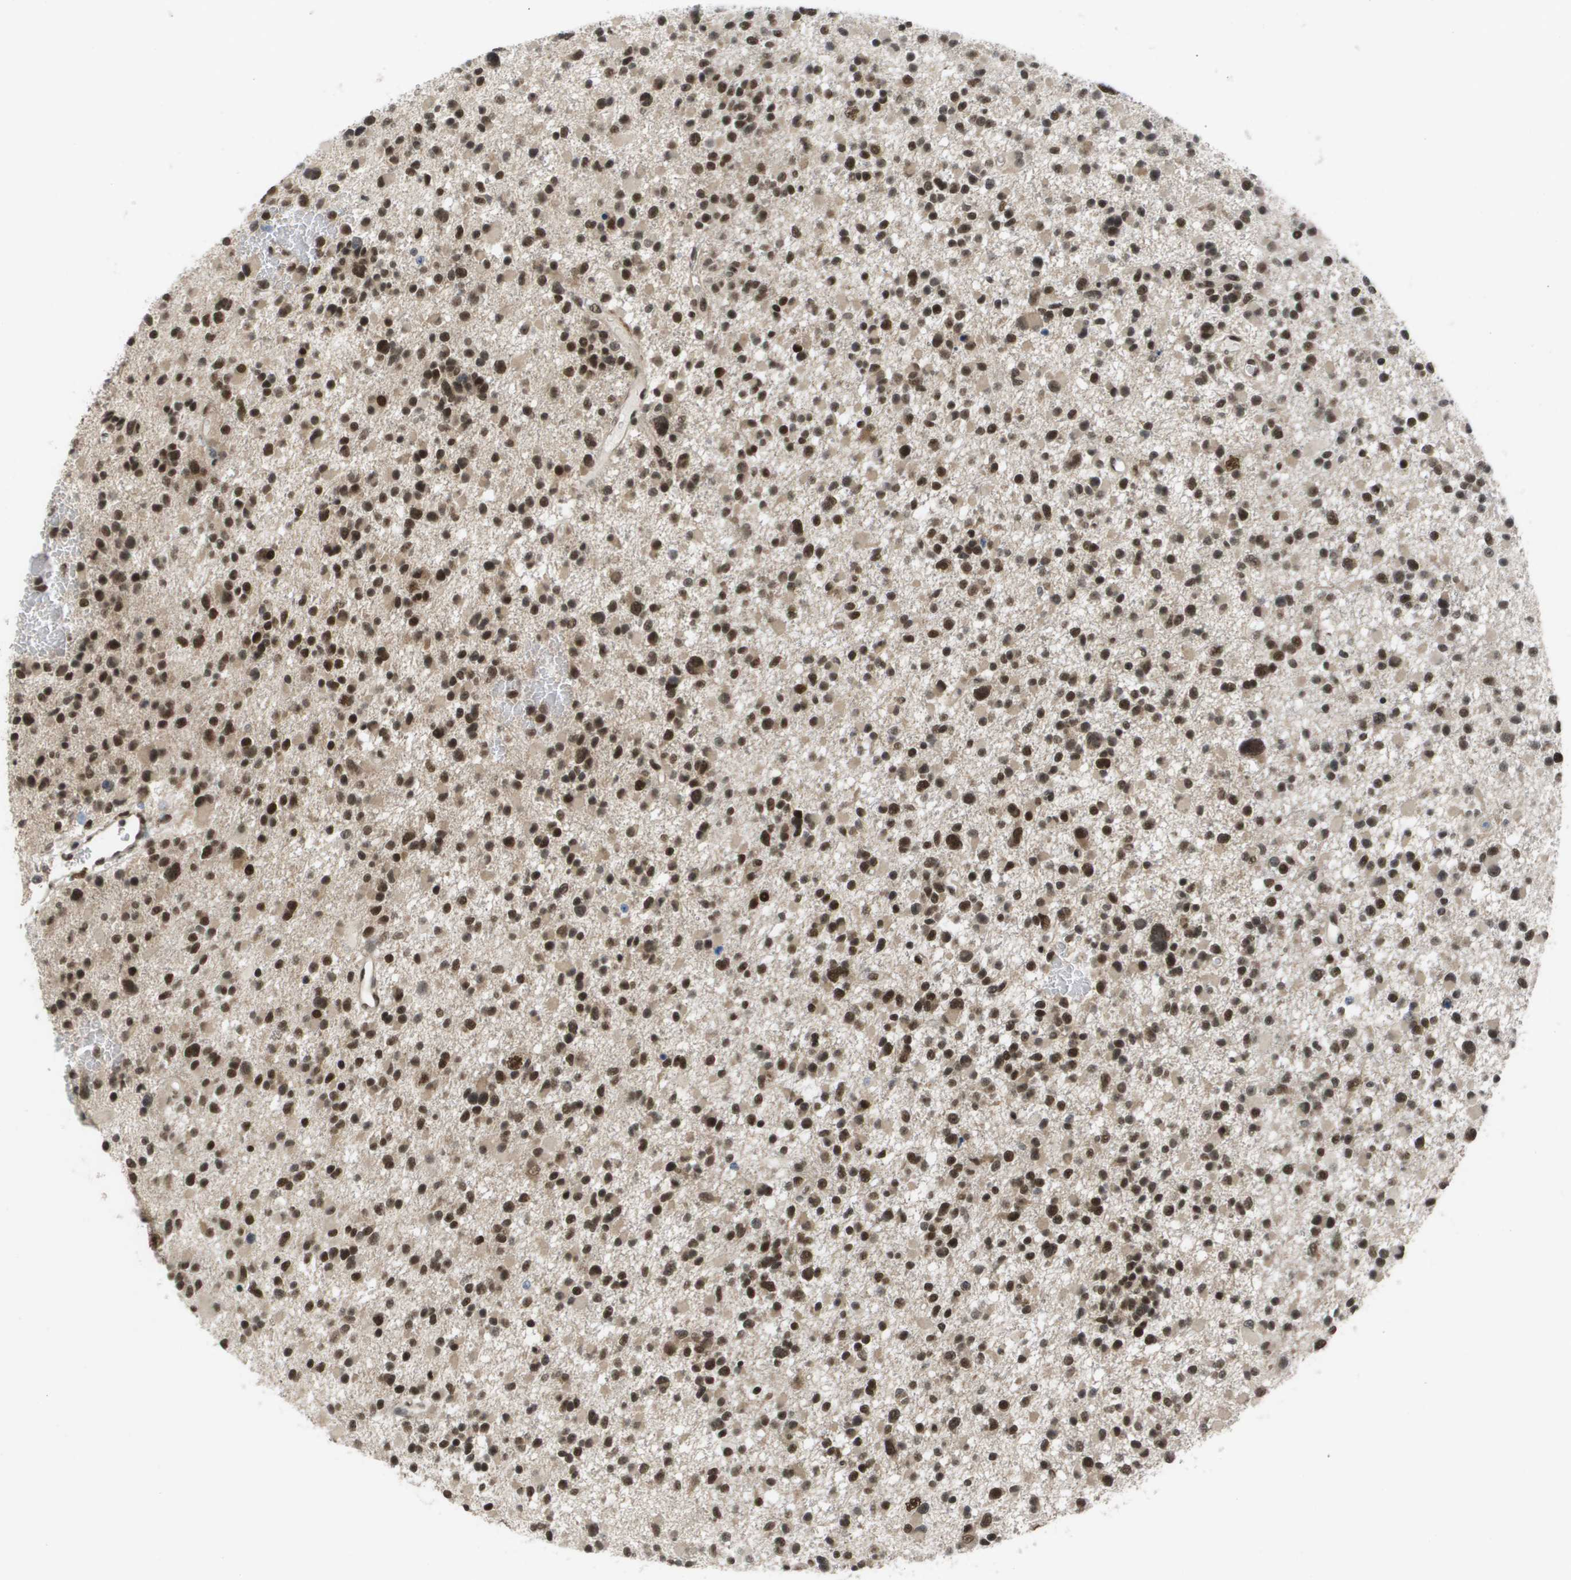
{"staining": {"intensity": "strong", "quantity": ">75%", "location": "nuclear"}, "tissue": "glioma", "cell_type": "Tumor cells", "image_type": "cancer", "snomed": [{"axis": "morphology", "description": "Glioma, malignant, Low grade"}, {"axis": "topography", "description": "Brain"}], "caption": "A high-resolution image shows immunohistochemistry staining of malignant glioma (low-grade), which demonstrates strong nuclear expression in about >75% of tumor cells.", "gene": "CDT1", "patient": {"sex": "female", "age": 22}}